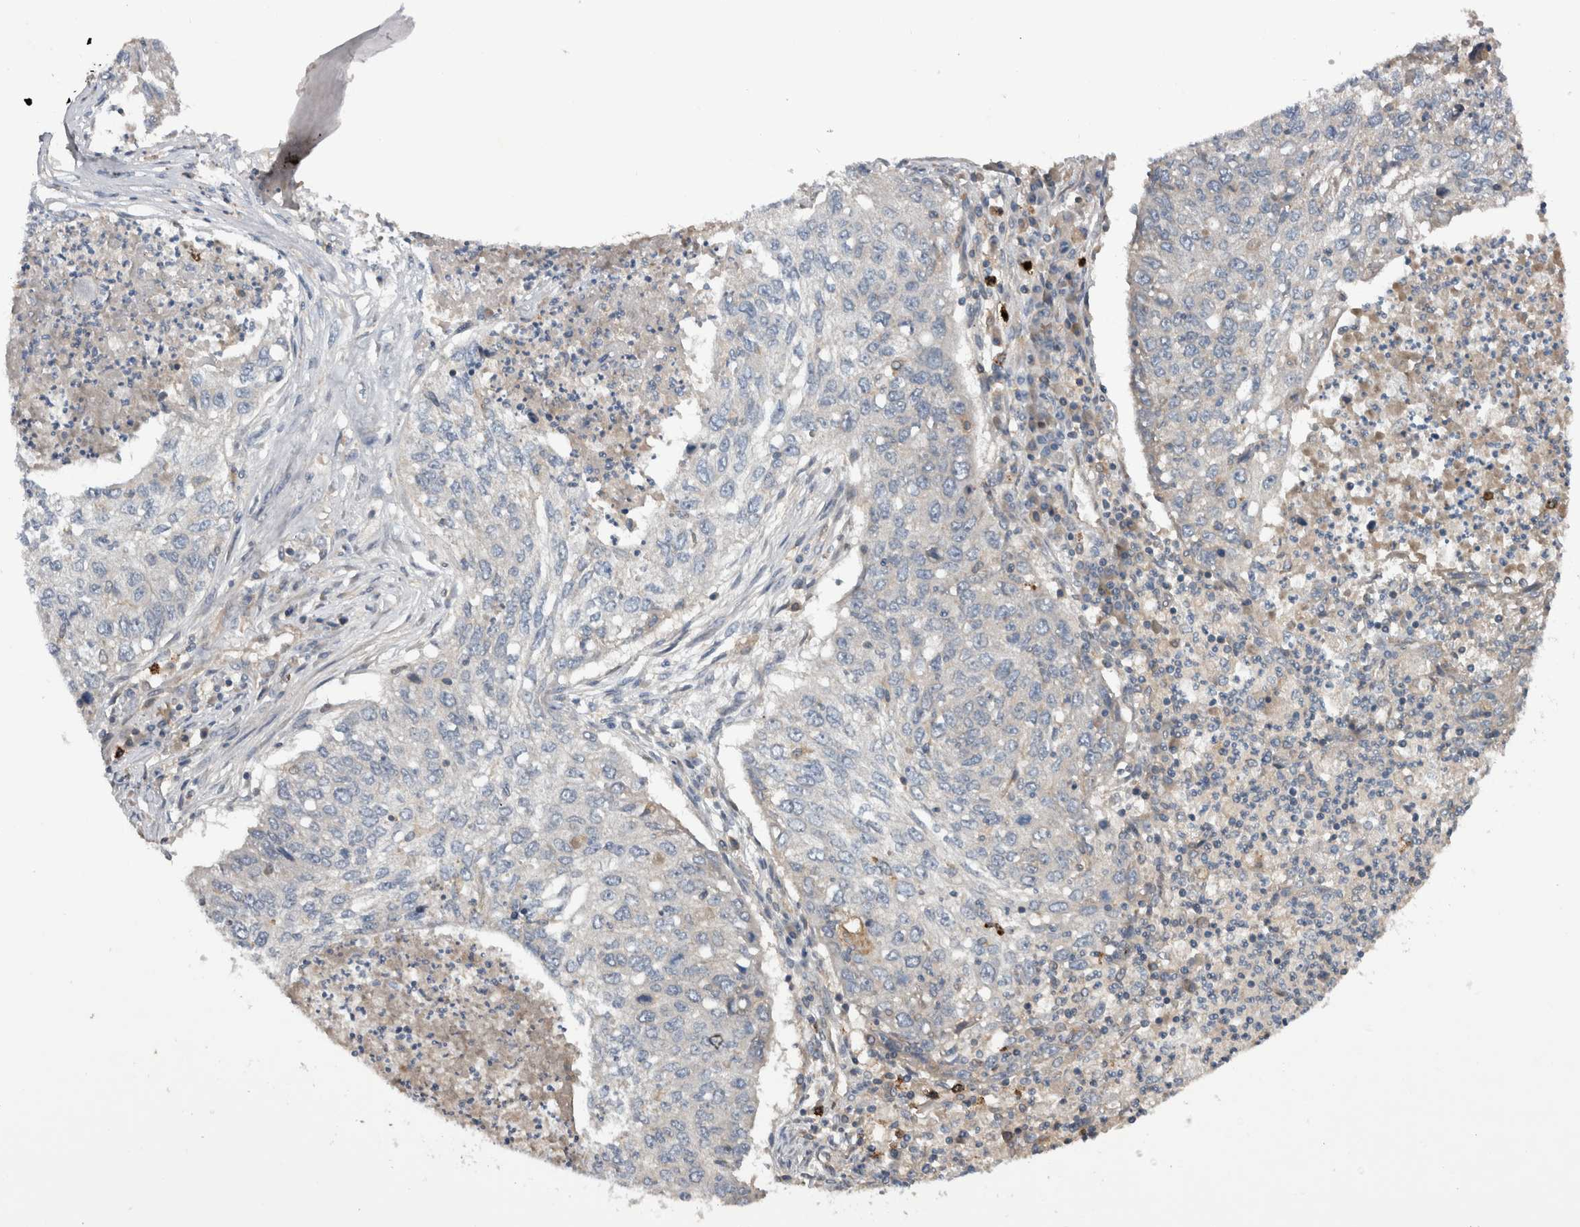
{"staining": {"intensity": "negative", "quantity": "none", "location": "none"}, "tissue": "lung cancer", "cell_type": "Tumor cells", "image_type": "cancer", "snomed": [{"axis": "morphology", "description": "Squamous cell carcinoma, NOS"}, {"axis": "topography", "description": "Lung"}], "caption": "Lung cancer (squamous cell carcinoma) stained for a protein using IHC exhibits no expression tumor cells.", "gene": "TARBP1", "patient": {"sex": "female", "age": 63}}